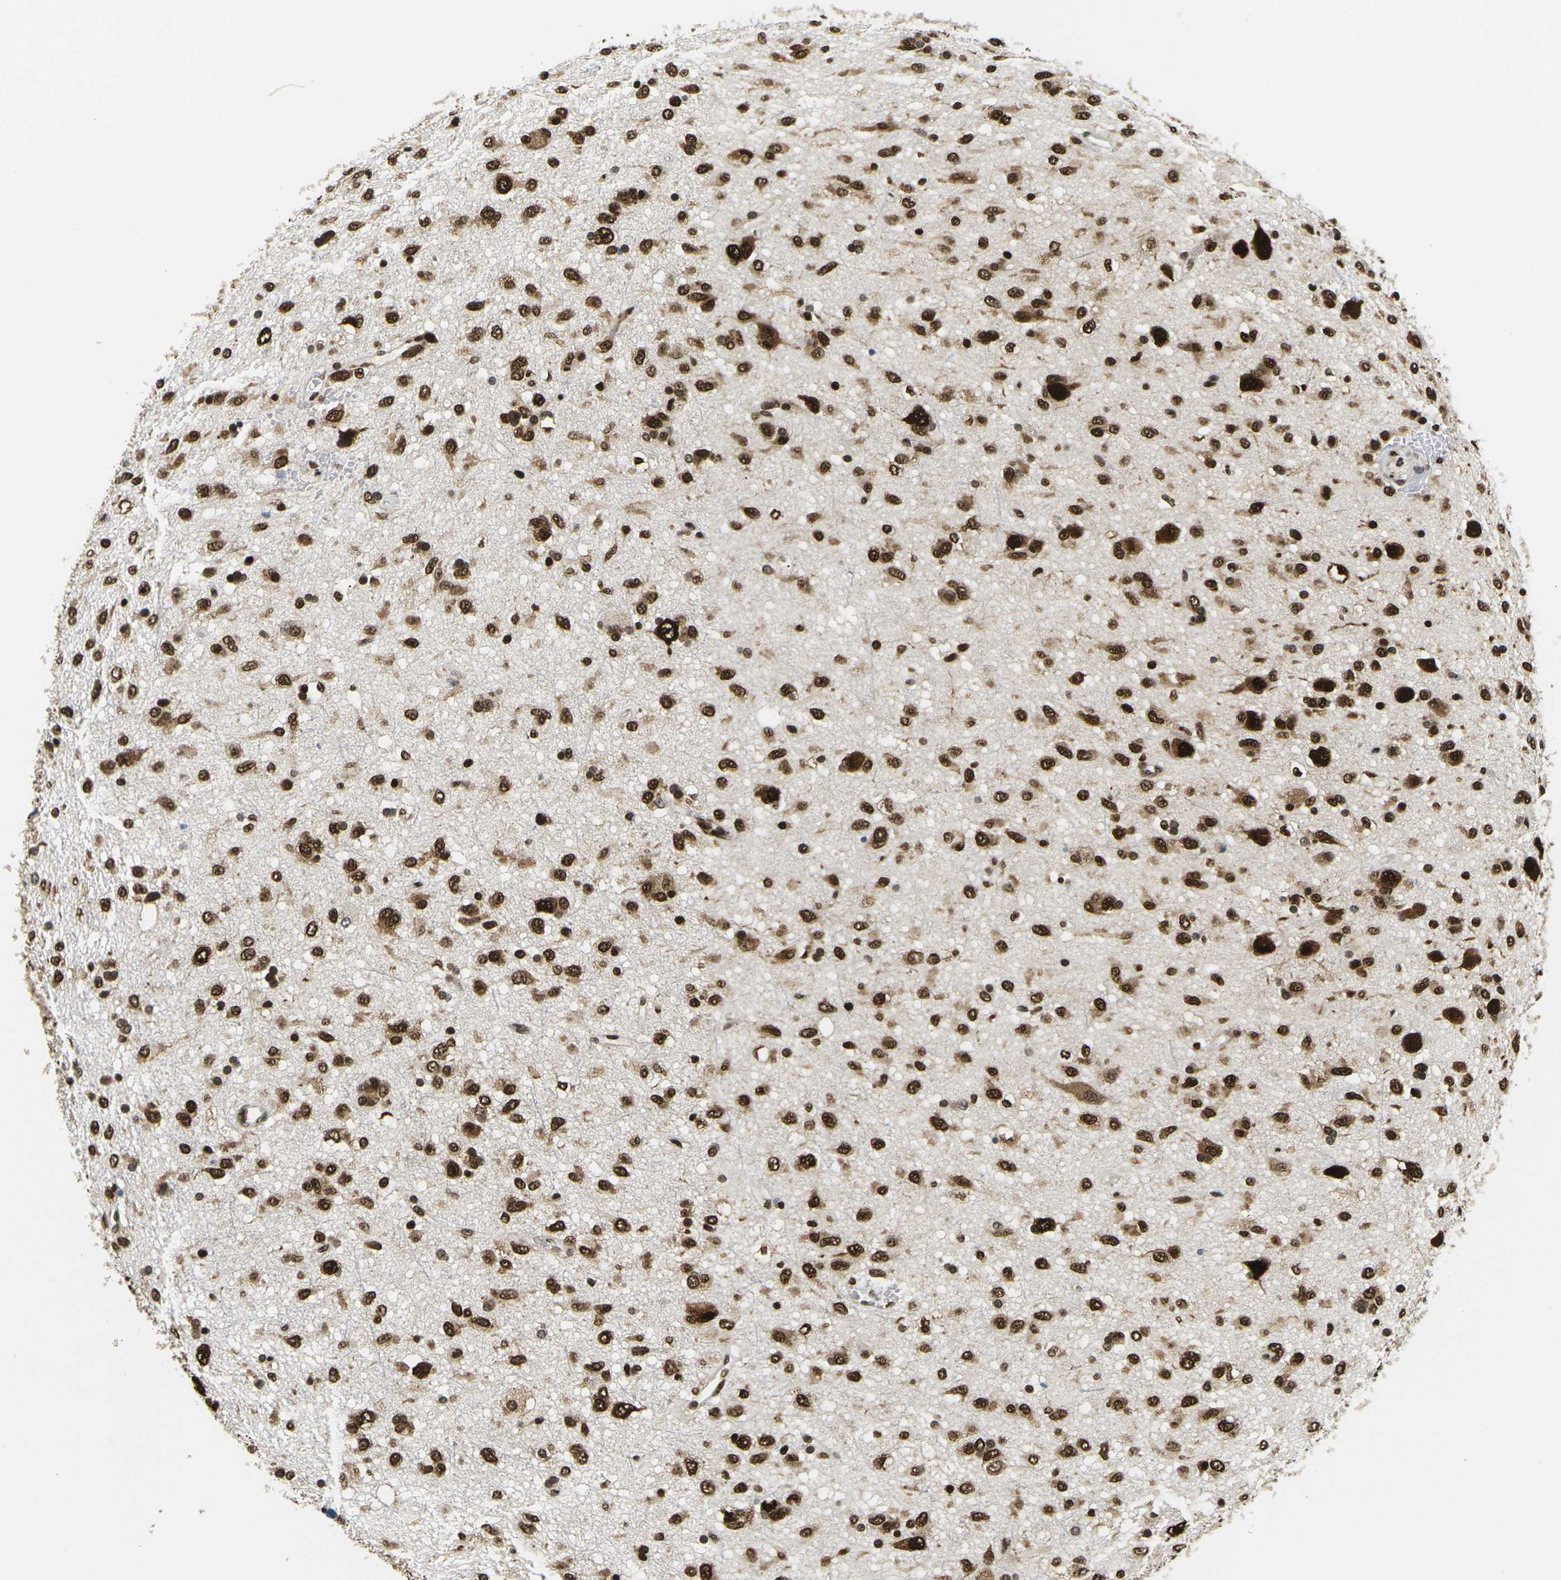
{"staining": {"intensity": "strong", "quantity": ">75%", "location": "nuclear"}, "tissue": "glioma", "cell_type": "Tumor cells", "image_type": "cancer", "snomed": [{"axis": "morphology", "description": "Glioma, malignant, Low grade"}, {"axis": "topography", "description": "Brain"}], "caption": "A histopathology image of human malignant glioma (low-grade) stained for a protein displays strong nuclear brown staining in tumor cells. Nuclei are stained in blue.", "gene": "CELF1", "patient": {"sex": "male", "age": 77}}